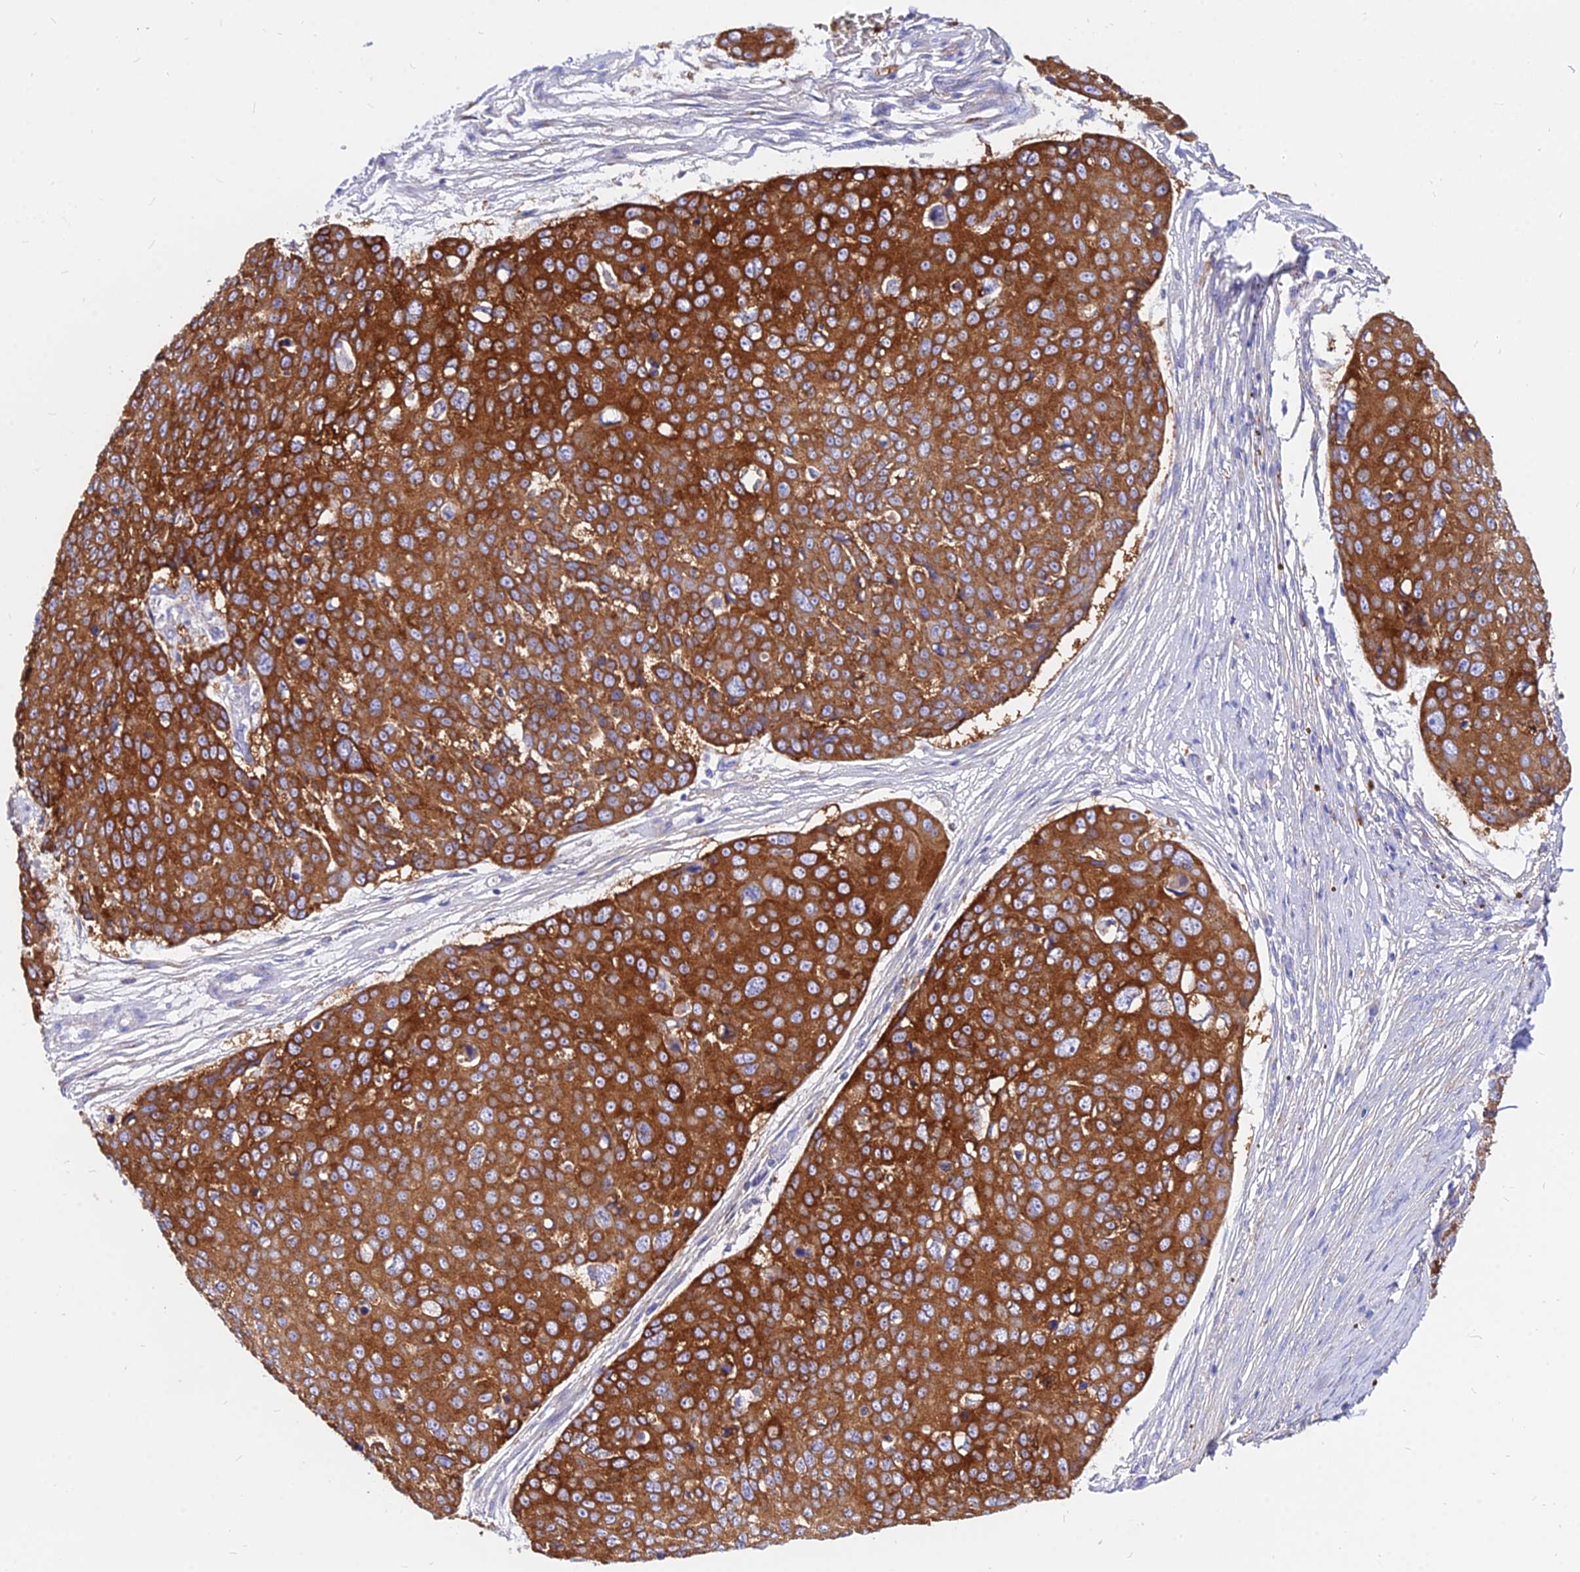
{"staining": {"intensity": "strong", "quantity": ">75%", "location": "cytoplasmic/membranous"}, "tissue": "skin cancer", "cell_type": "Tumor cells", "image_type": "cancer", "snomed": [{"axis": "morphology", "description": "Squamous cell carcinoma, NOS"}, {"axis": "topography", "description": "Skin"}], "caption": "Skin cancer (squamous cell carcinoma) stained for a protein (brown) demonstrates strong cytoplasmic/membranous positive staining in approximately >75% of tumor cells.", "gene": "AGTRAP", "patient": {"sex": "male", "age": 71}}